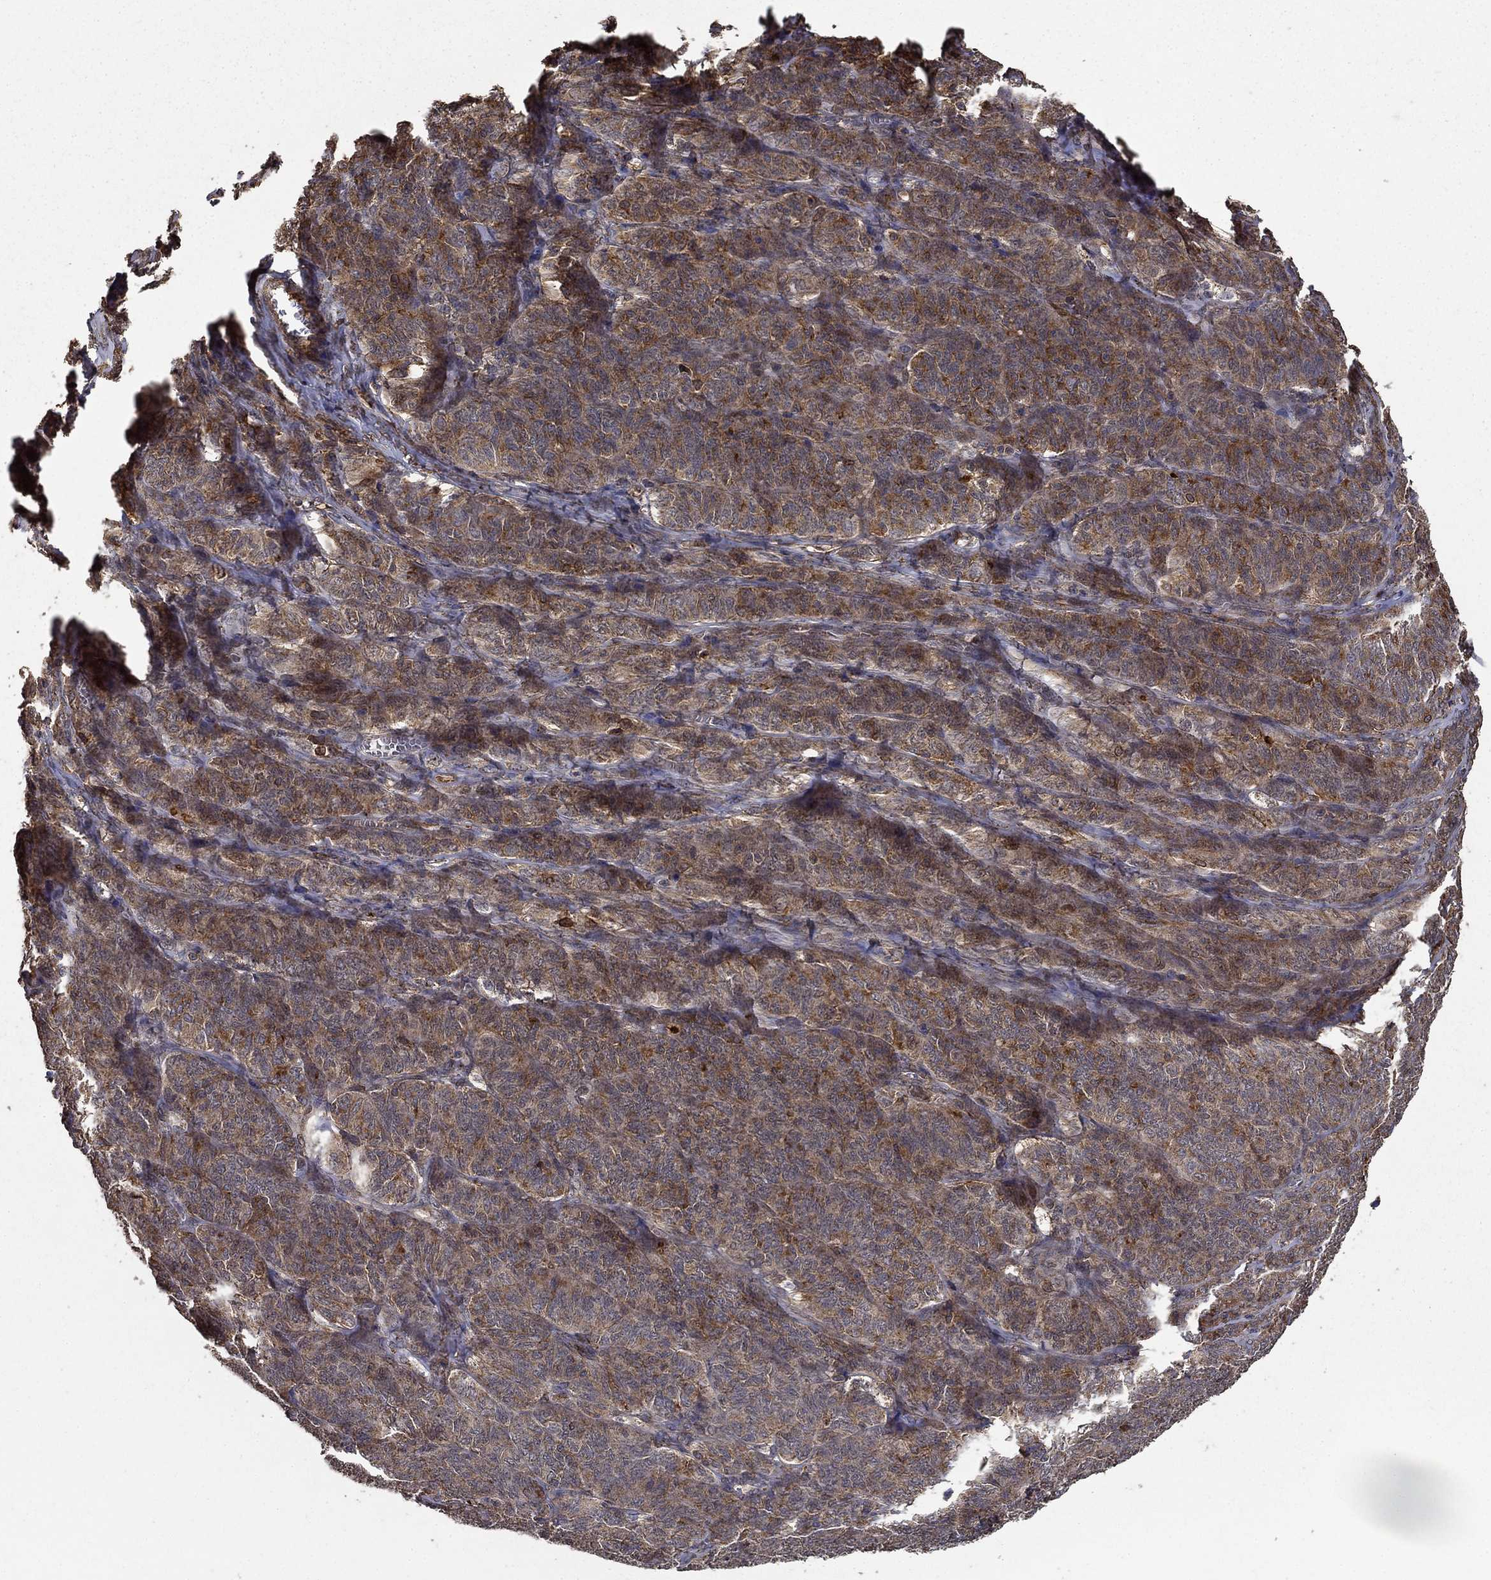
{"staining": {"intensity": "moderate", "quantity": "25%-75%", "location": "cytoplasmic/membranous"}, "tissue": "ovarian cancer", "cell_type": "Tumor cells", "image_type": "cancer", "snomed": [{"axis": "morphology", "description": "Carcinoma, endometroid"}, {"axis": "topography", "description": "Ovary"}], "caption": "There is medium levels of moderate cytoplasmic/membranous staining in tumor cells of ovarian endometroid carcinoma, as demonstrated by immunohistochemical staining (brown color).", "gene": "IFRD1", "patient": {"sex": "female", "age": 80}}